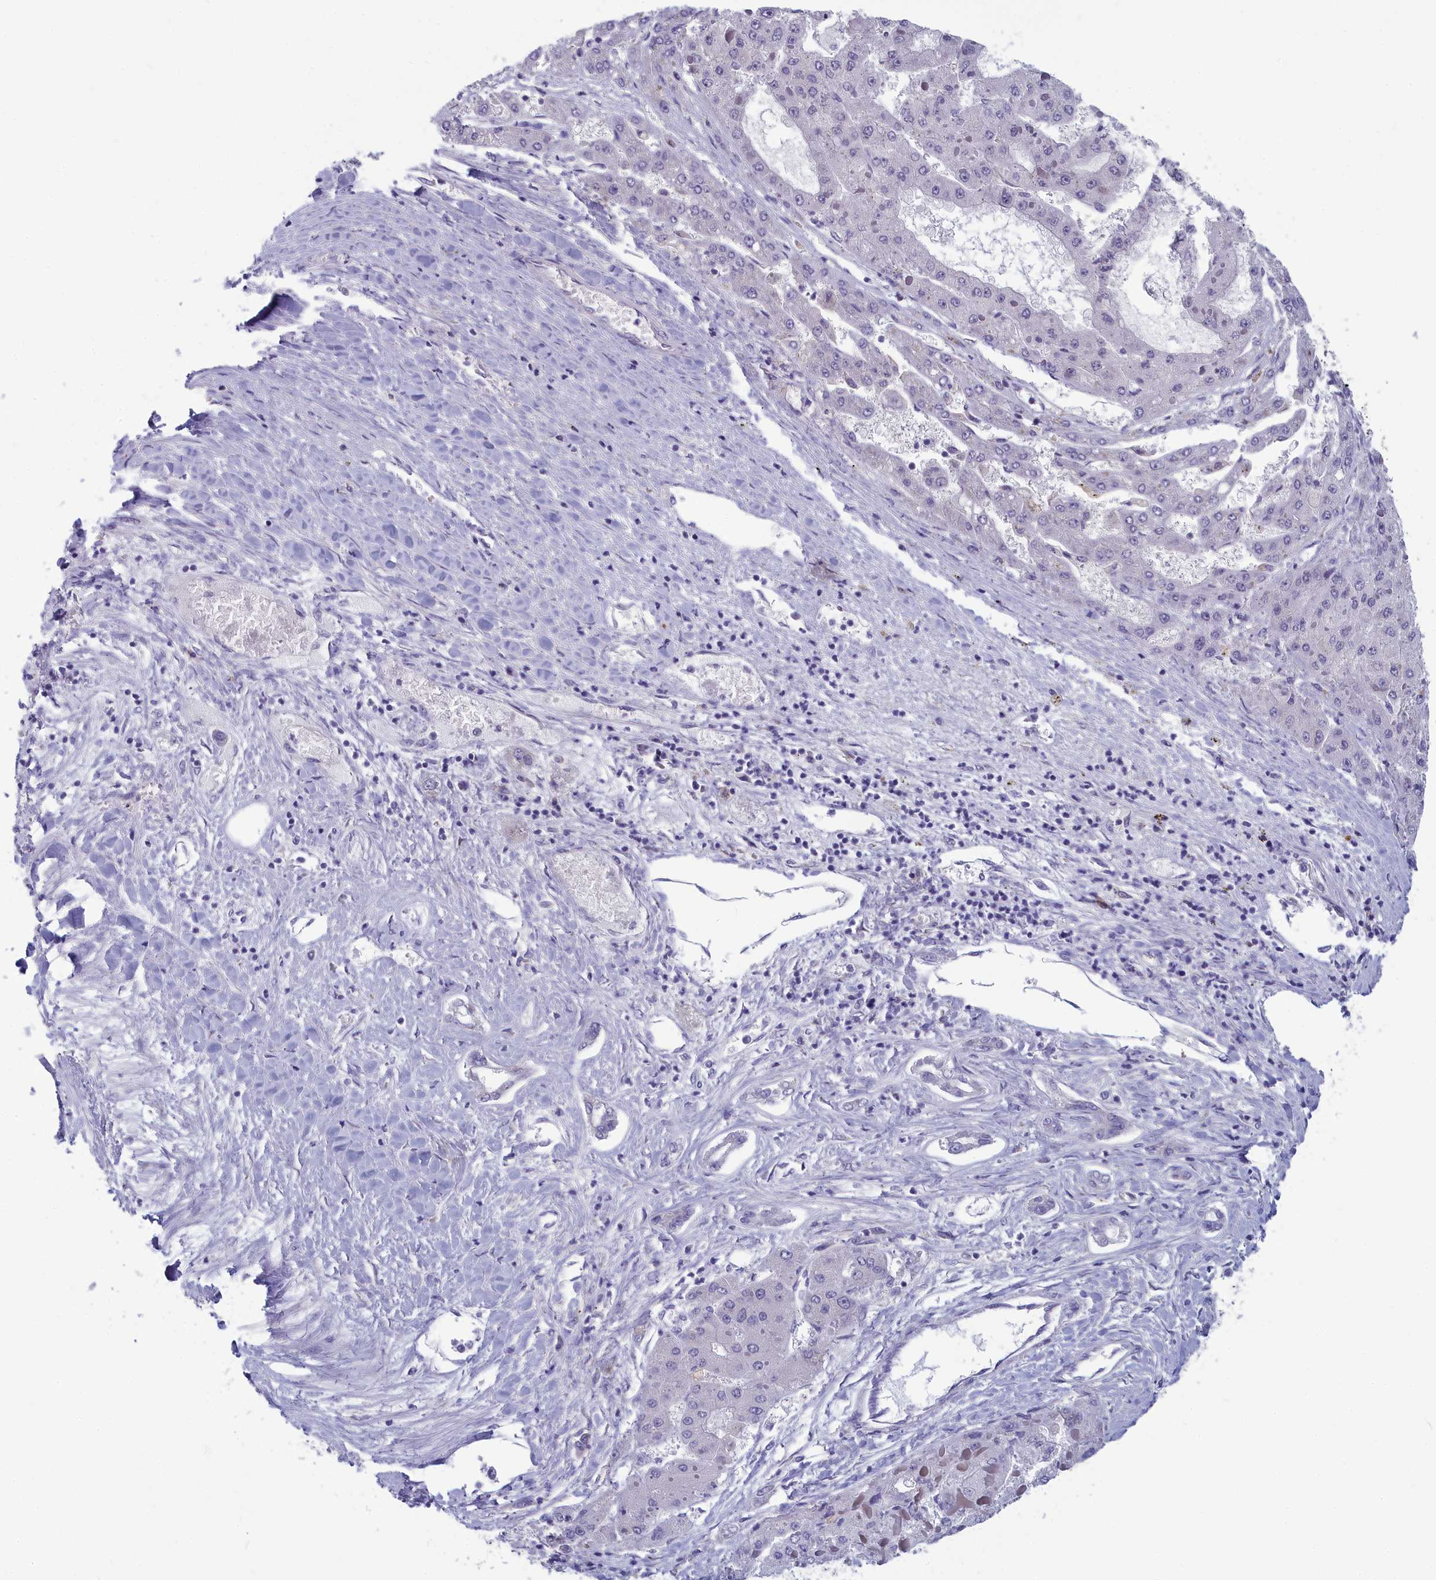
{"staining": {"intensity": "strong", "quantity": "<25%", "location": "cytoplasmic/membranous"}, "tissue": "liver cancer", "cell_type": "Tumor cells", "image_type": "cancer", "snomed": [{"axis": "morphology", "description": "Carcinoma, Hepatocellular, NOS"}, {"axis": "topography", "description": "Liver"}], "caption": "Human liver hepatocellular carcinoma stained for a protein (brown) demonstrates strong cytoplasmic/membranous positive expression in about <25% of tumor cells.", "gene": "MRI1", "patient": {"sex": "female", "age": 73}}